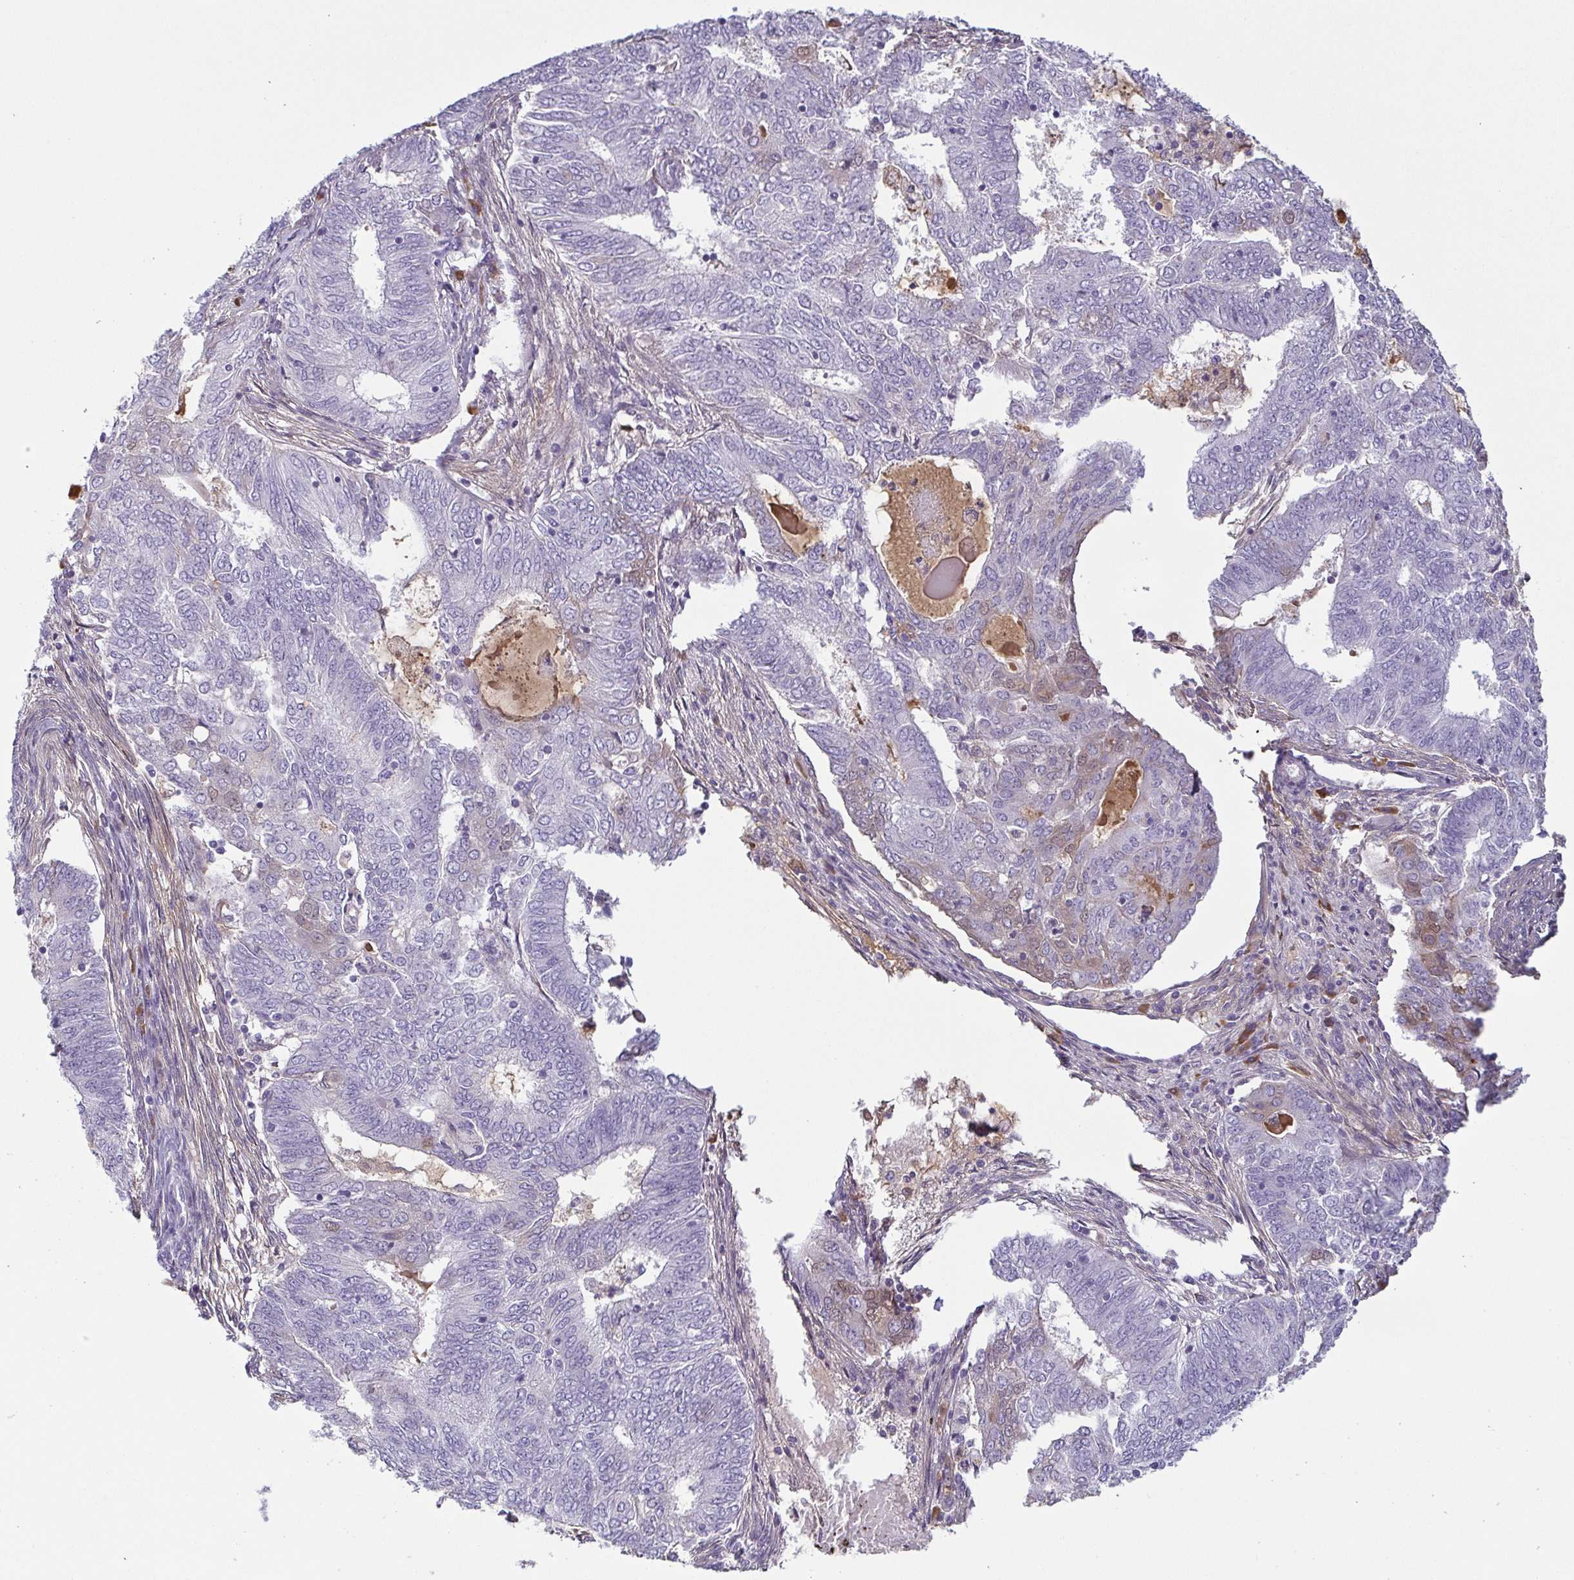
{"staining": {"intensity": "negative", "quantity": "none", "location": "none"}, "tissue": "endometrial cancer", "cell_type": "Tumor cells", "image_type": "cancer", "snomed": [{"axis": "morphology", "description": "Adenocarcinoma, NOS"}, {"axis": "topography", "description": "Endometrium"}], "caption": "A high-resolution micrograph shows immunohistochemistry staining of adenocarcinoma (endometrial), which reveals no significant staining in tumor cells. Nuclei are stained in blue.", "gene": "ECM1", "patient": {"sex": "female", "age": 62}}